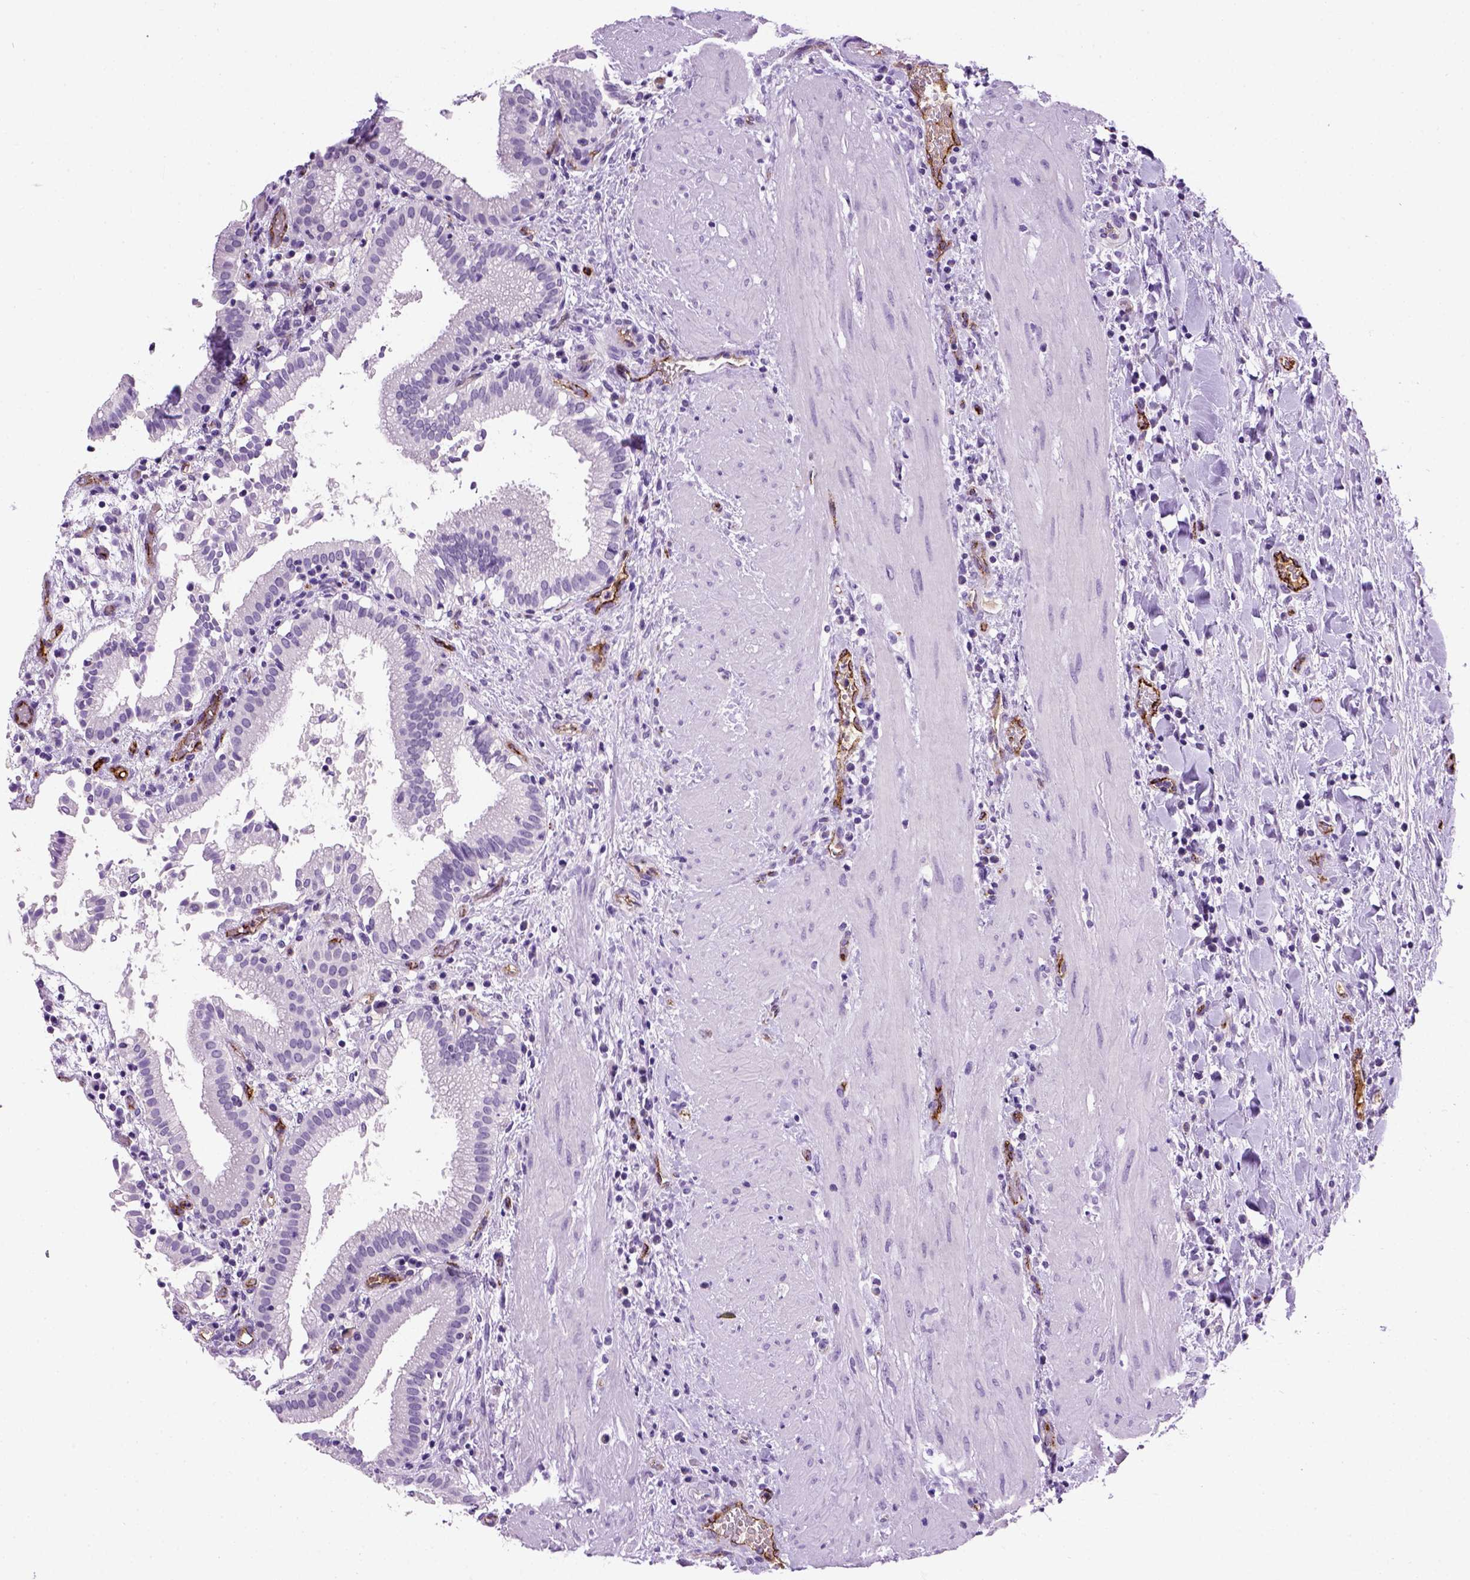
{"staining": {"intensity": "negative", "quantity": "none", "location": "none"}, "tissue": "gallbladder", "cell_type": "Glandular cells", "image_type": "normal", "snomed": [{"axis": "morphology", "description": "Normal tissue, NOS"}, {"axis": "topography", "description": "Gallbladder"}], "caption": "There is no significant expression in glandular cells of gallbladder. (DAB immunohistochemistry, high magnification).", "gene": "VWF", "patient": {"sex": "male", "age": 42}}